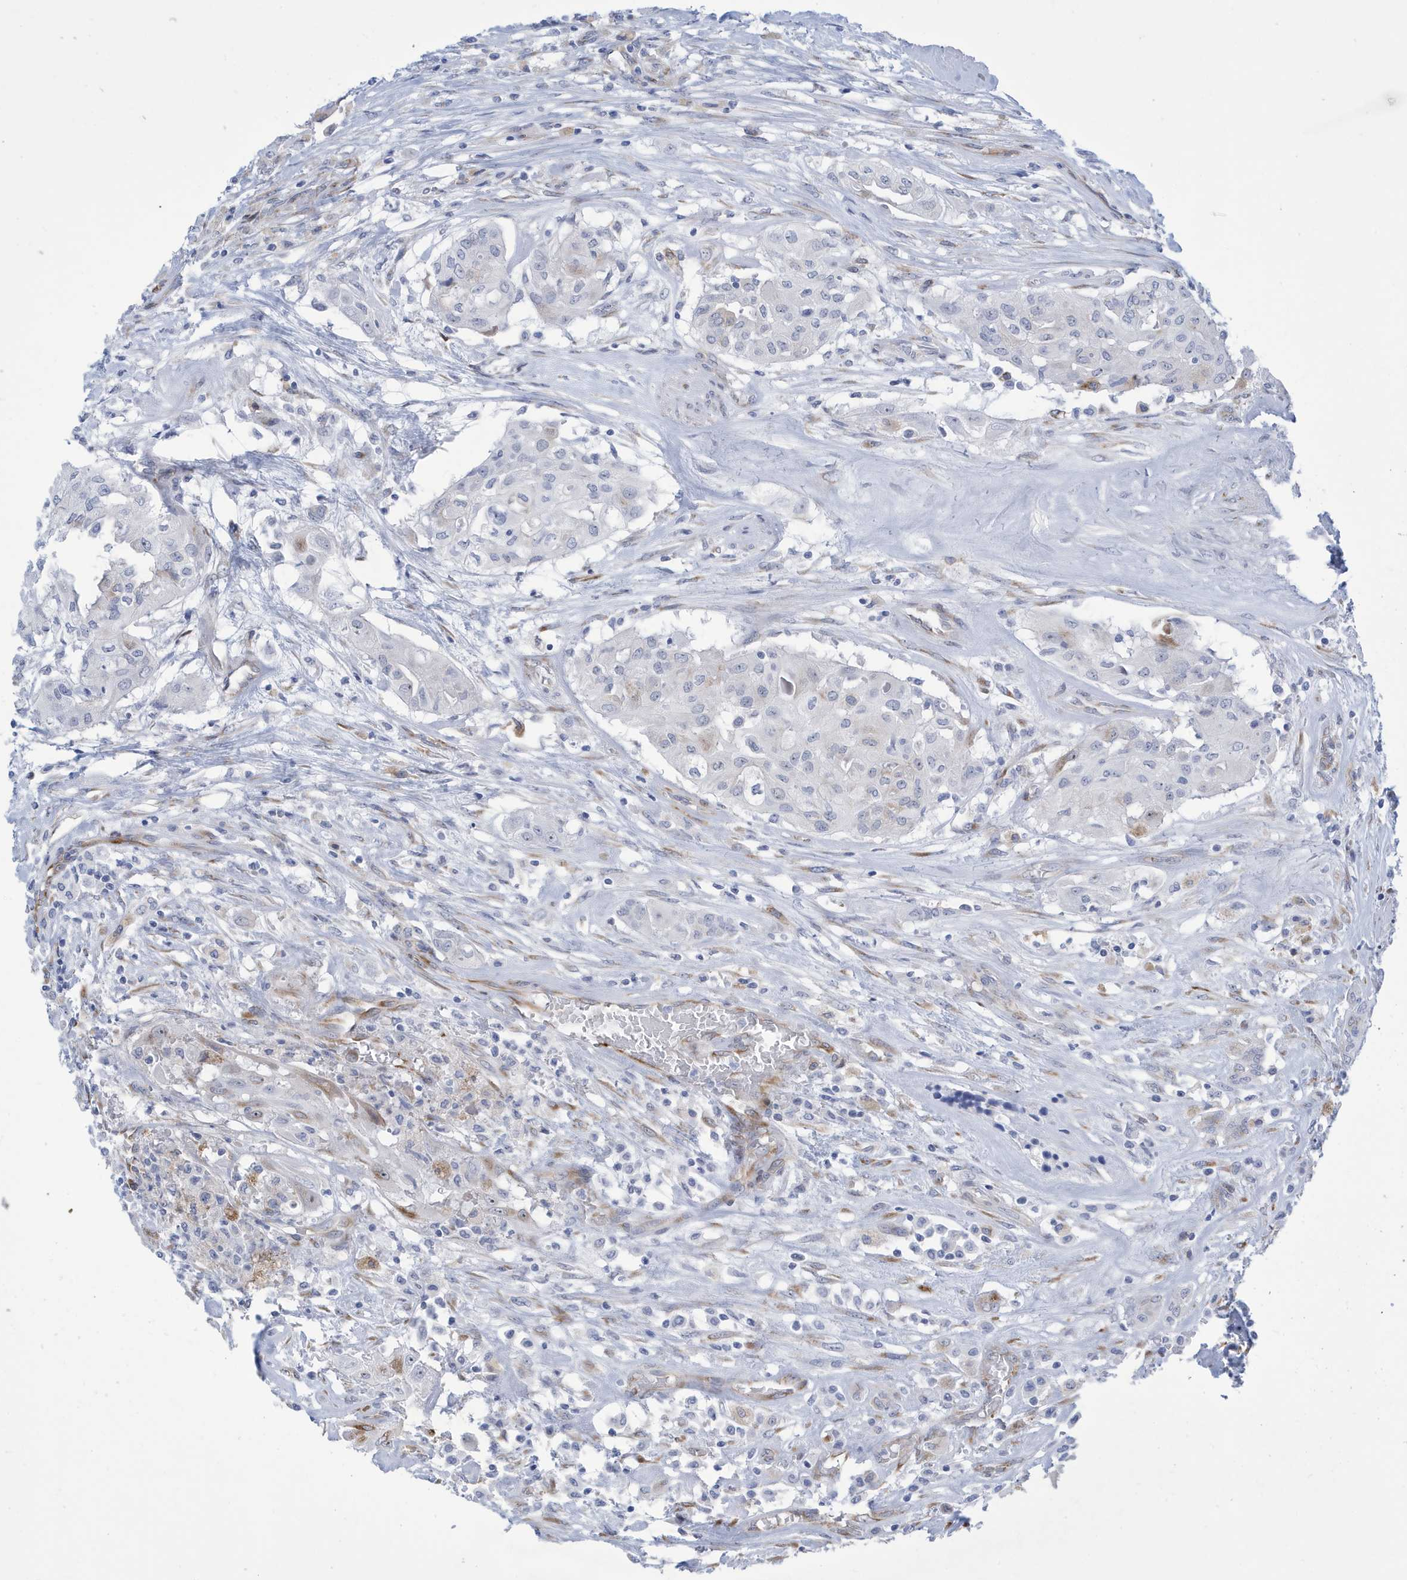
{"staining": {"intensity": "moderate", "quantity": "<25%", "location": "cytoplasmic/membranous"}, "tissue": "thyroid cancer", "cell_type": "Tumor cells", "image_type": "cancer", "snomed": [{"axis": "morphology", "description": "Papillary adenocarcinoma, NOS"}, {"axis": "topography", "description": "Thyroid gland"}], "caption": "The photomicrograph shows immunohistochemical staining of thyroid cancer. There is moderate cytoplasmic/membranous positivity is identified in approximately <25% of tumor cells.", "gene": "SEMA3F", "patient": {"sex": "female", "age": 59}}